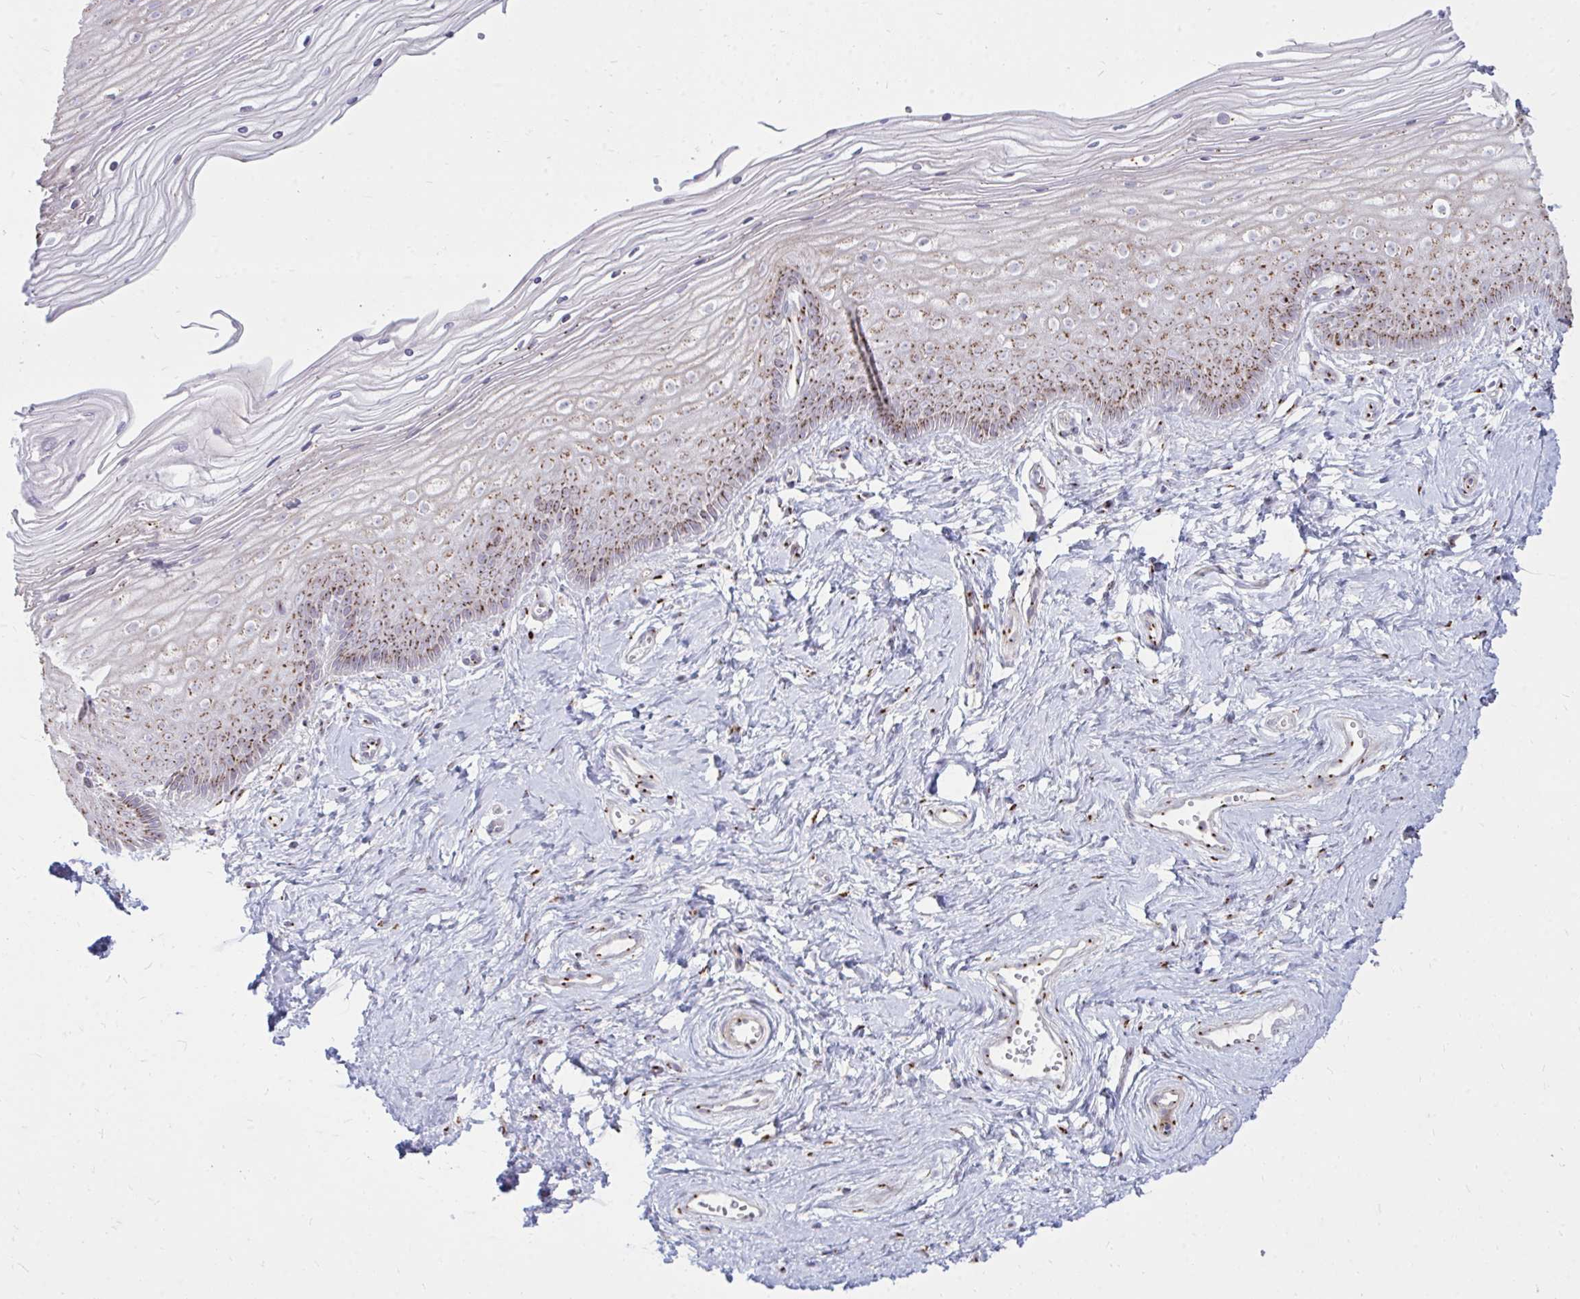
{"staining": {"intensity": "moderate", "quantity": ">75%", "location": "cytoplasmic/membranous"}, "tissue": "vagina", "cell_type": "Squamous epithelial cells", "image_type": "normal", "snomed": [{"axis": "morphology", "description": "Normal tissue, NOS"}, {"axis": "topography", "description": "Vagina"}], "caption": "Squamous epithelial cells show medium levels of moderate cytoplasmic/membranous expression in approximately >75% of cells in unremarkable human vagina. (DAB IHC, brown staining for protein, blue staining for nuclei).", "gene": "RAB6A", "patient": {"sex": "female", "age": 38}}